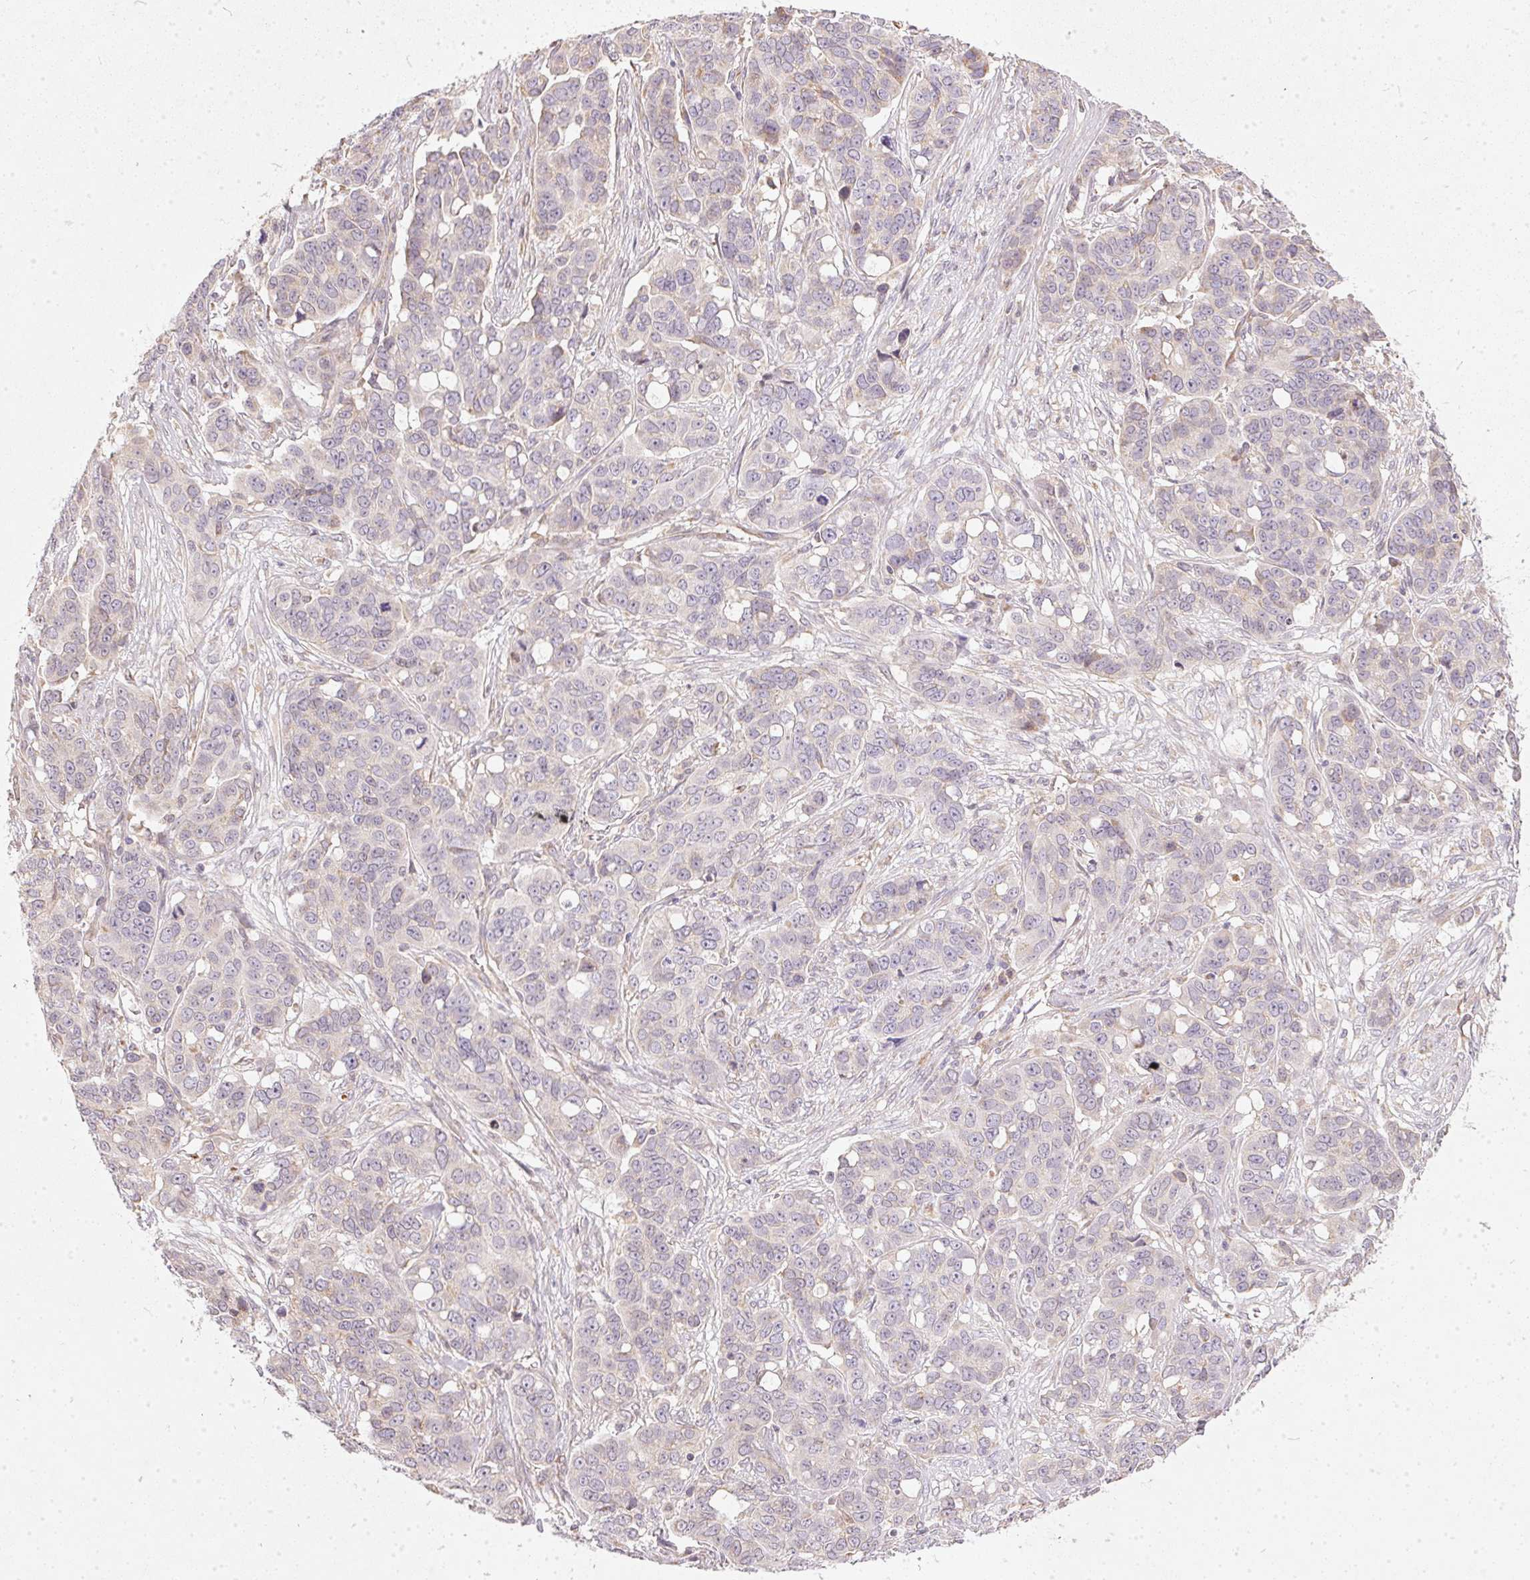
{"staining": {"intensity": "negative", "quantity": "none", "location": "none"}, "tissue": "ovarian cancer", "cell_type": "Tumor cells", "image_type": "cancer", "snomed": [{"axis": "morphology", "description": "Carcinoma, endometroid"}, {"axis": "topography", "description": "Ovary"}], "caption": "This micrograph is of ovarian endometroid carcinoma stained with immunohistochemistry to label a protein in brown with the nuclei are counter-stained blue. There is no expression in tumor cells.", "gene": "VWA5B2", "patient": {"sex": "female", "age": 78}}